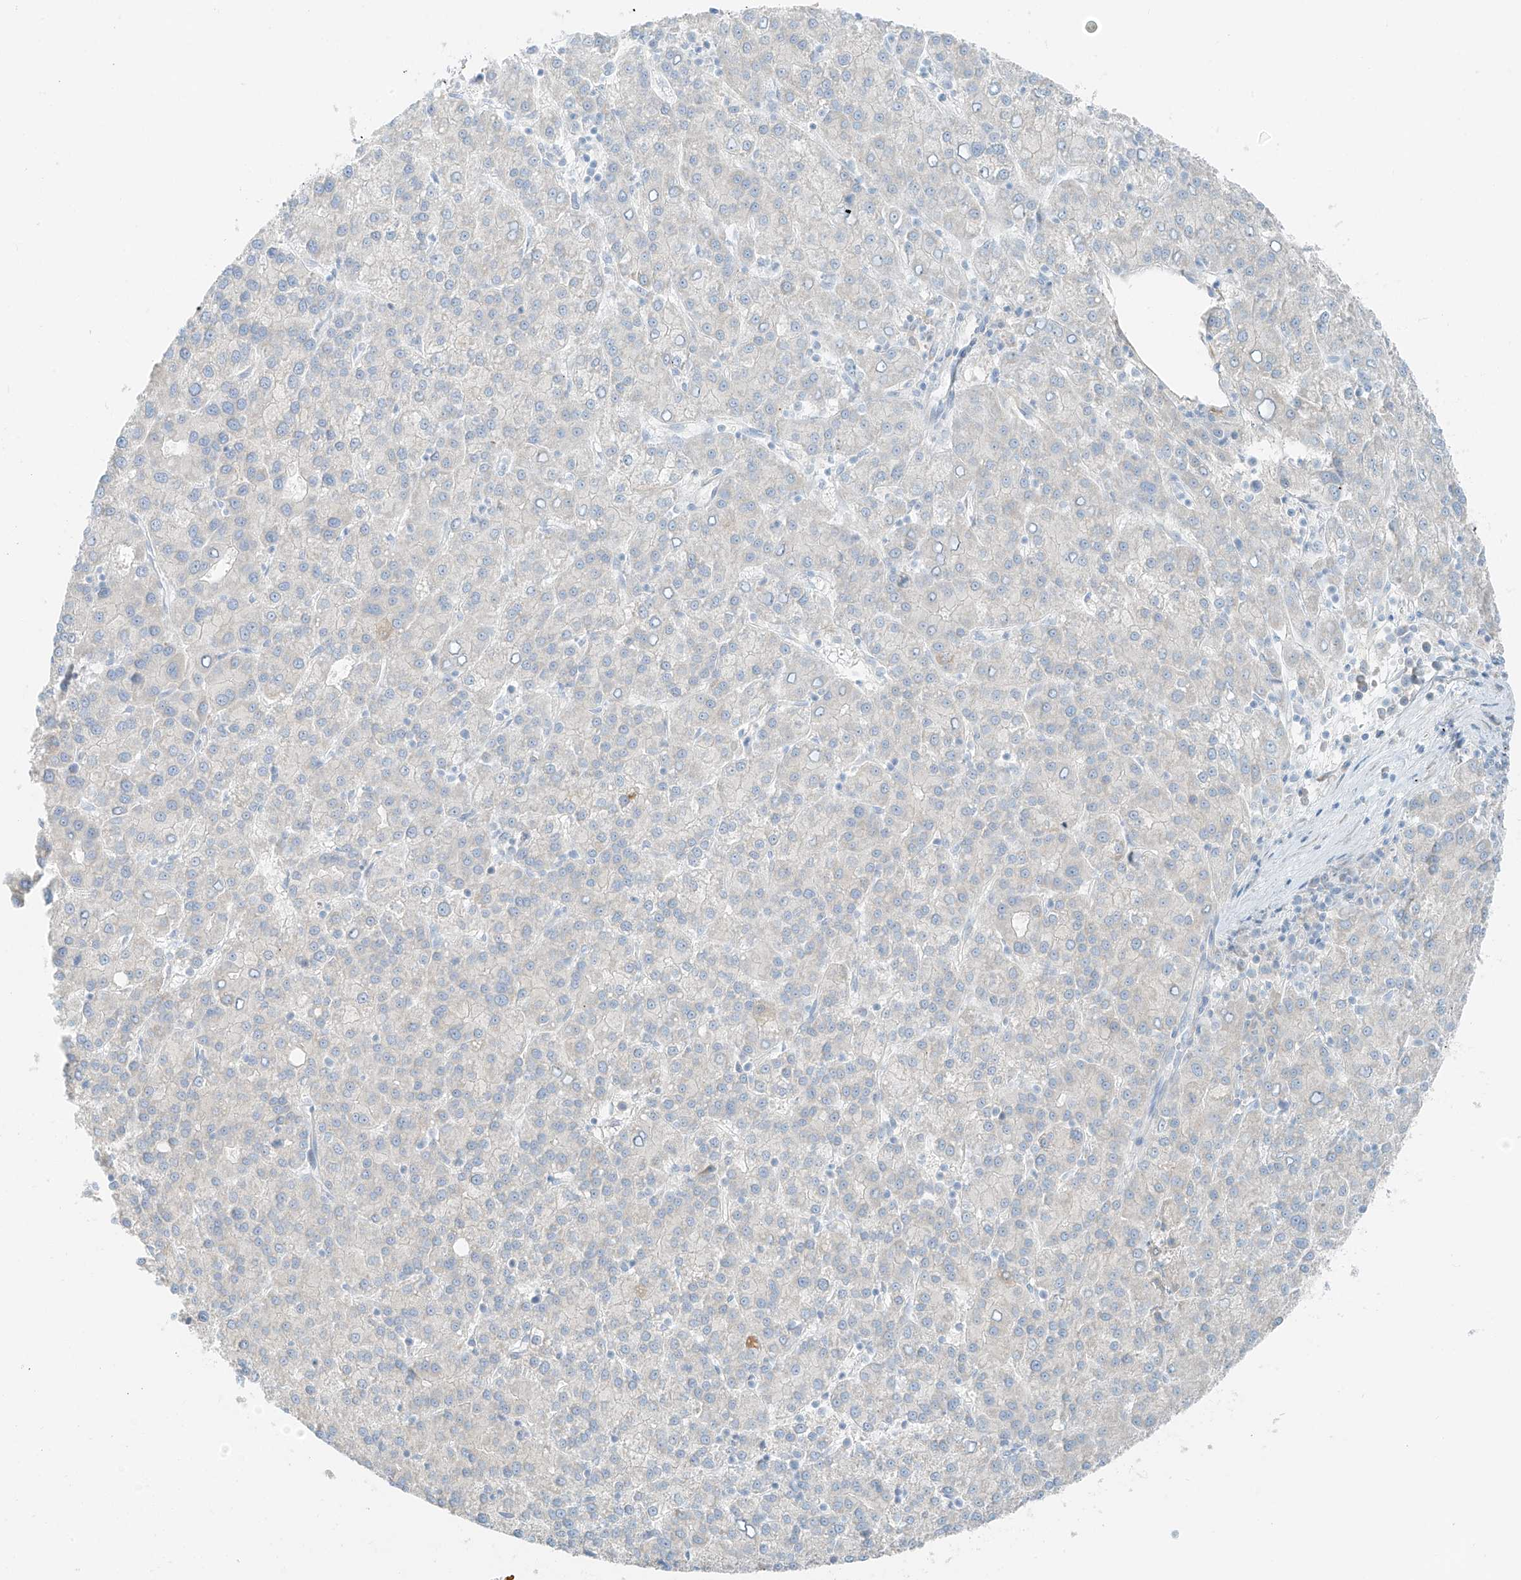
{"staining": {"intensity": "negative", "quantity": "none", "location": "none"}, "tissue": "liver cancer", "cell_type": "Tumor cells", "image_type": "cancer", "snomed": [{"axis": "morphology", "description": "Carcinoma, Hepatocellular, NOS"}, {"axis": "topography", "description": "Liver"}], "caption": "Tumor cells are negative for brown protein staining in liver cancer.", "gene": "FSTL1", "patient": {"sex": "female", "age": 58}}